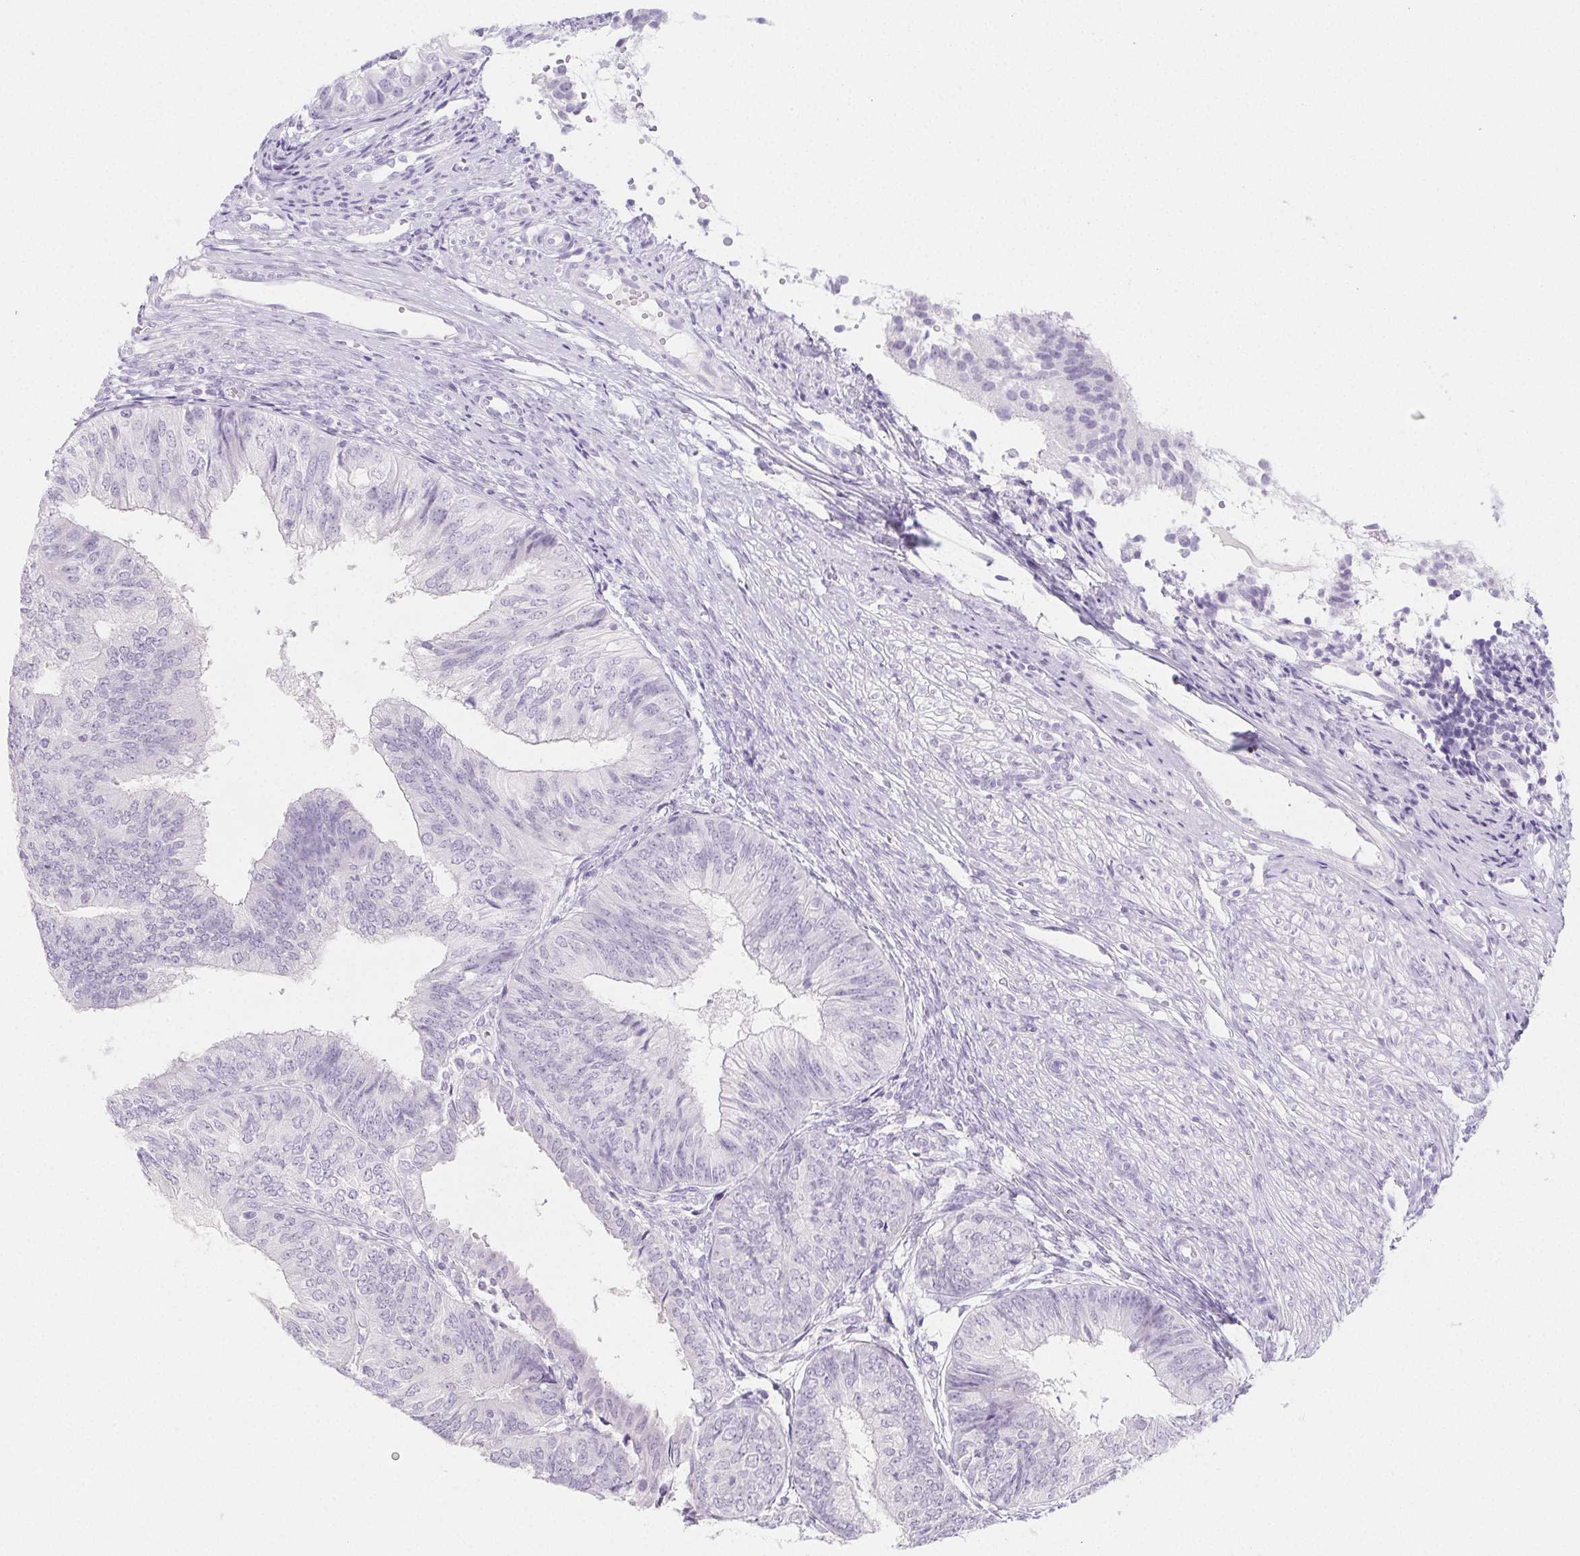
{"staining": {"intensity": "negative", "quantity": "none", "location": "none"}, "tissue": "endometrial cancer", "cell_type": "Tumor cells", "image_type": "cancer", "snomed": [{"axis": "morphology", "description": "Adenocarcinoma, NOS"}, {"axis": "topography", "description": "Endometrium"}], "caption": "This image is of endometrial cancer stained with immunohistochemistry (IHC) to label a protein in brown with the nuclei are counter-stained blue. There is no expression in tumor cells.", "gene": "PI3", "patient": {"sex": "female", "age": 58}}